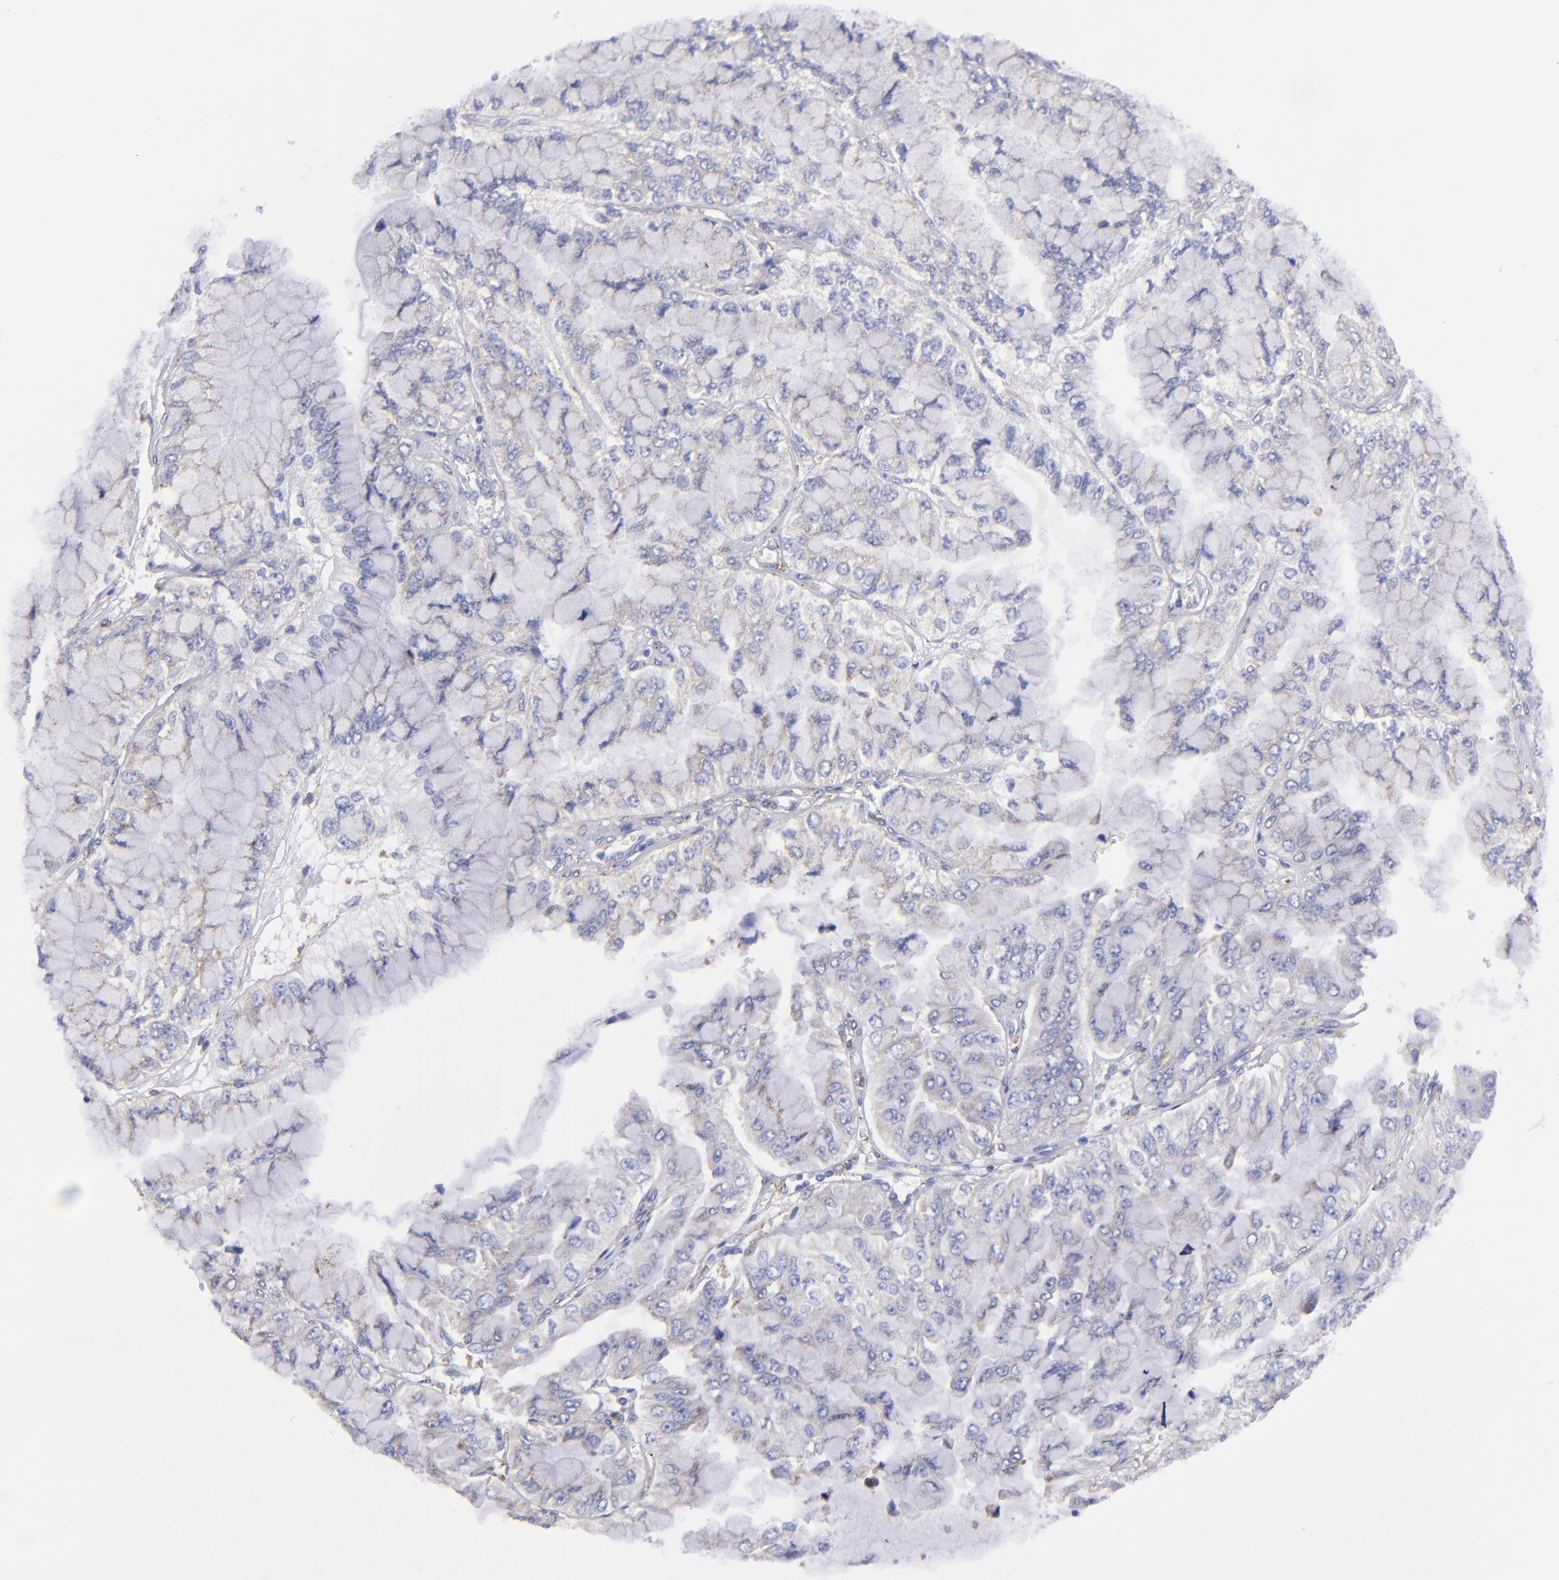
{"staining": {"intensity": "weak", "quantity": "<25%", "location": "cytoplasmic/membranous"}, "tissue": "liver cancer", "cell_type": "Tumor cells", "image_type": "cancer", "snomed": [{"axis": "morphology", "description": "Cholangiocarcinoma"}, {"axis": "topography", "description": "Liver"}], "caption": "This is an IHC photomicrograph of human cholangiocarcinoma (liver). There is no staining in tumor cells.", "gene": "MFGE8", "patient": {"sex": "female", "age": 79}}